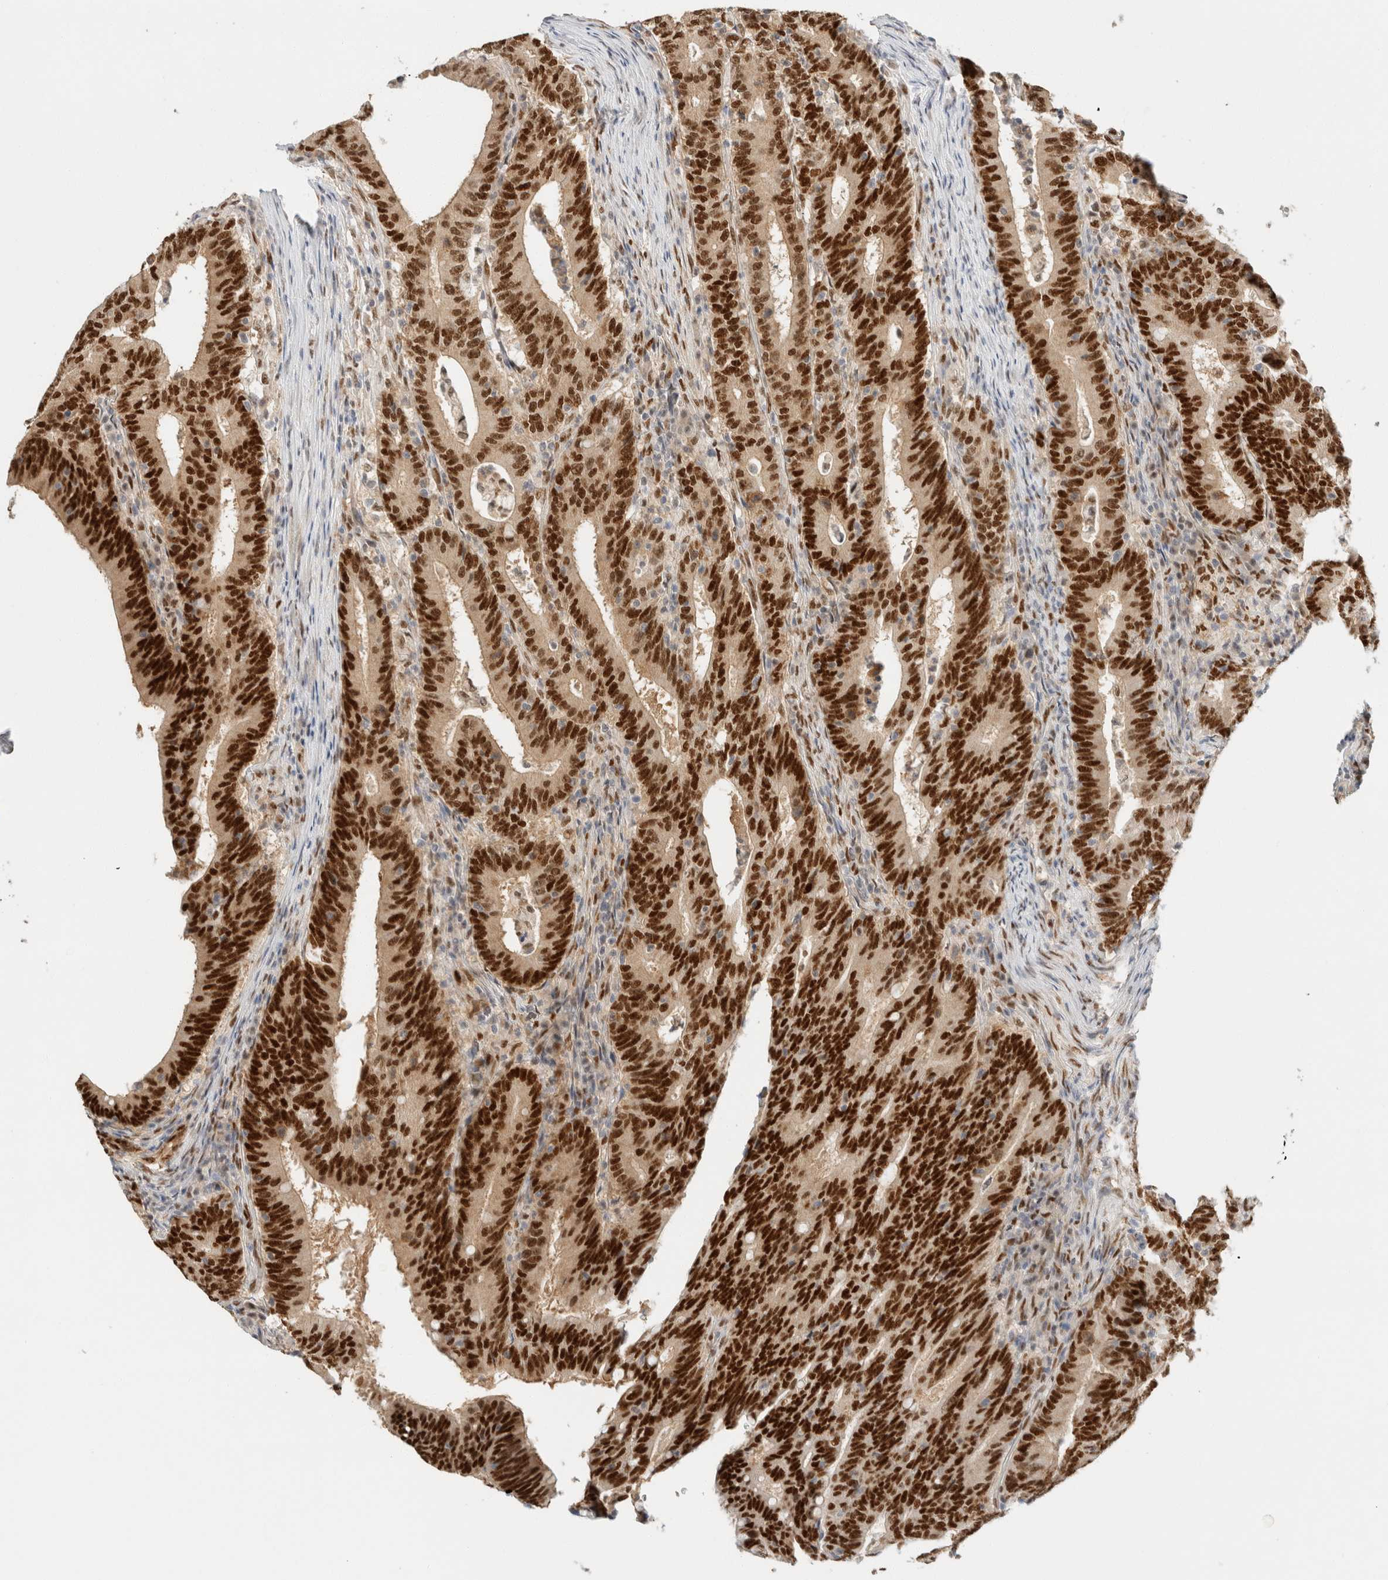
{"staining": {"intensity": "strong", "quantity": ">75%", "location": "nuclear"}, "tissue": "colorectal cancer", "cell_type": "Tumor cells", "image_type": "cancer", "snomed": [{"axis": "morphology", "description": "Adenocarcinoma, NOS"}, {"axis": "topography", "description": "Colon"}], "caption": "Immunohistochemical staining of human colorectal cancer (adenocarcinoma) reveals high levels of strong nuclear expression in approximately >75% of tumor cells. (brown staining indicates protein expression, while blue staining denotes nuclei).", "gene": "ZNF768", "patient": {"sex": "female", "age": 66}}